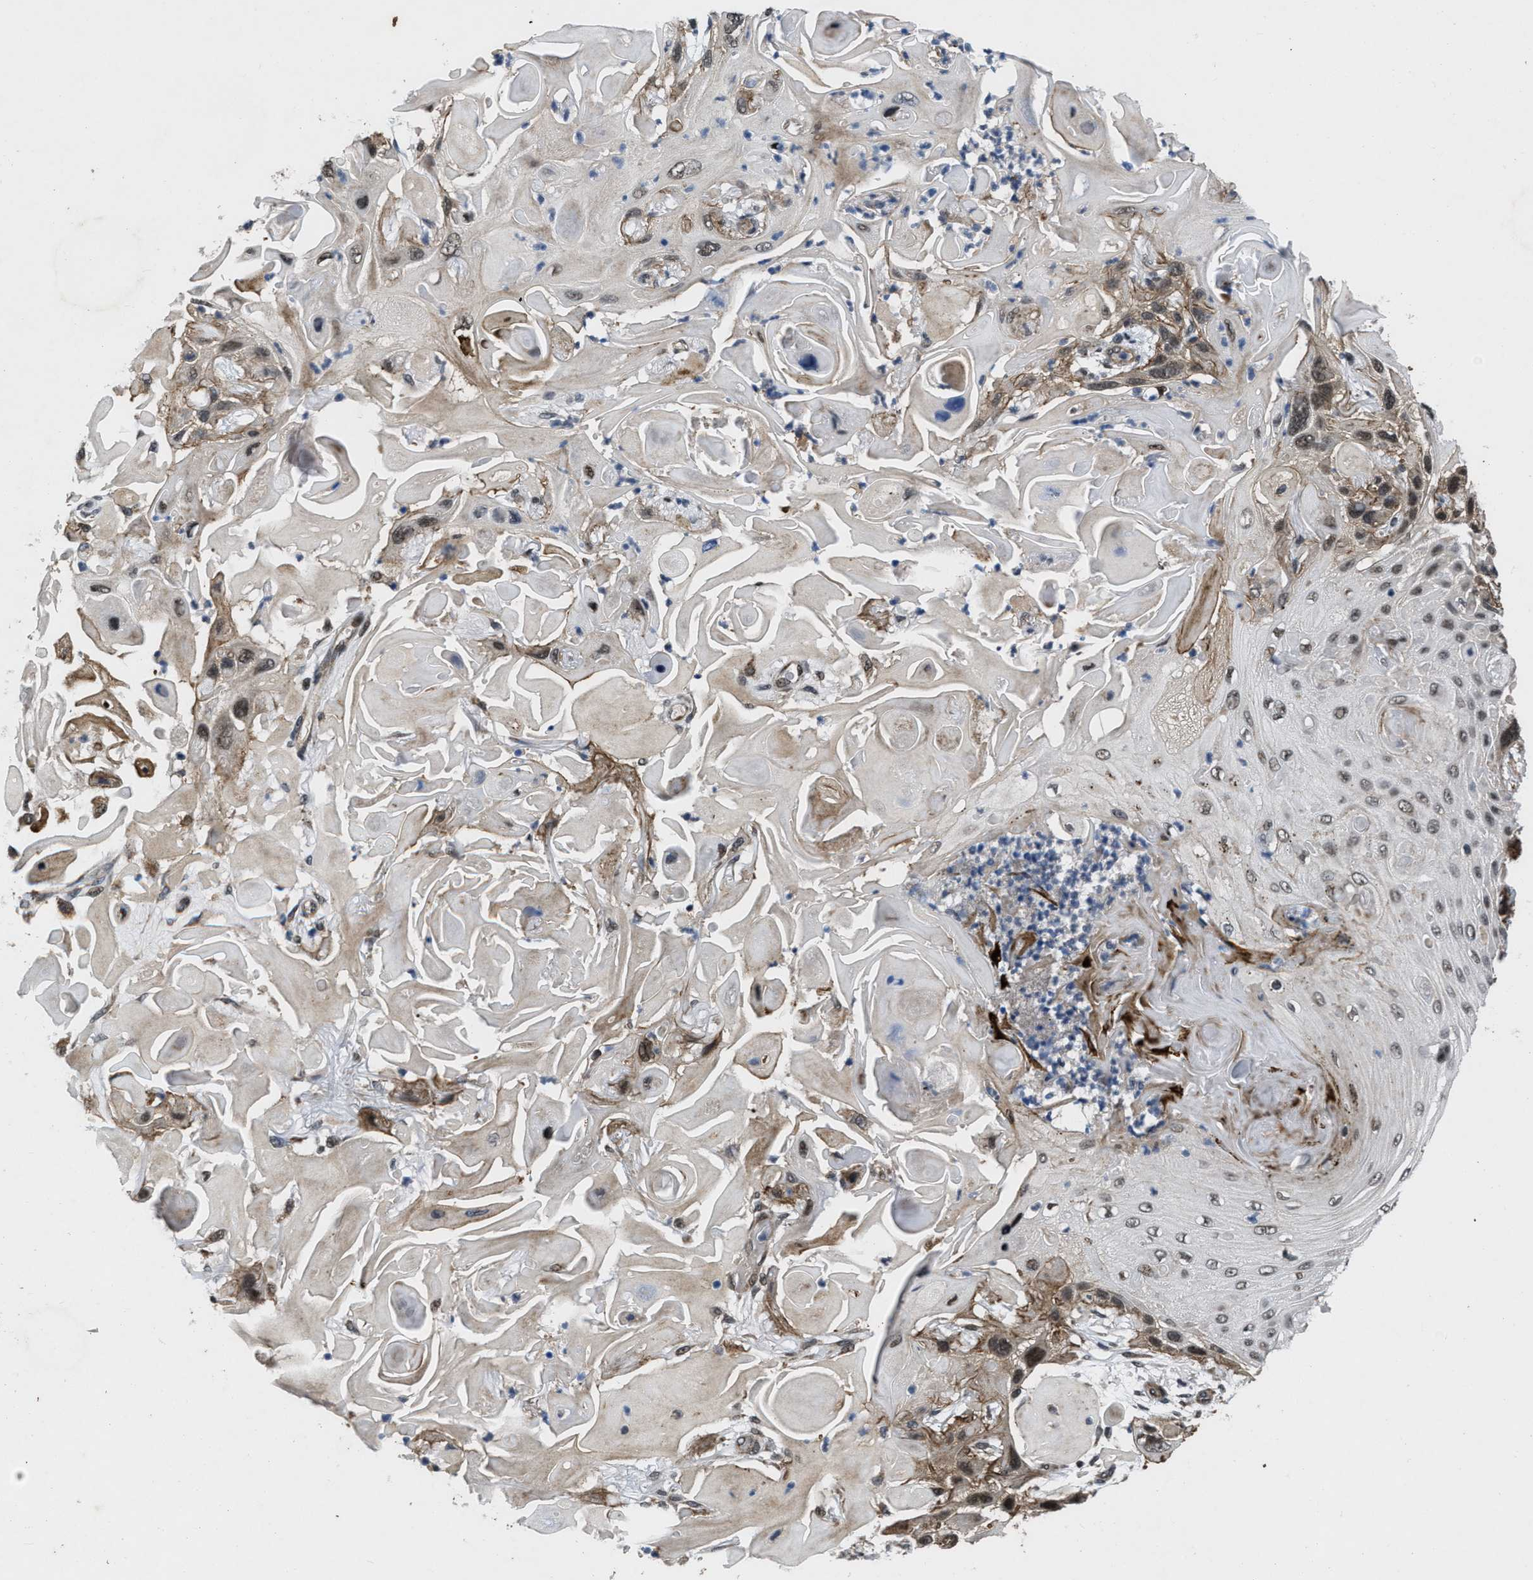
{"staining": {"intensity": "moderate", "quantity": "25%-75%", "location": "cytoplasmic/membranous,nuclear"}, "tissue": "skin cancer", "cell_type": "Tumor cells", "image_type": "cancer", "snomed": [{"axis": "morphology", "description": "Squamous cell carcinoma, NOS"}, {"axis": "topography", "description": "Skin"}], "caption": "Moderate cytoplasmic/membranous and nuclear staining for a protein is present in approximately 25%-75% of tumor cells of skin cancer using immunohistochemistry (IHC).", "gene": "ZNHIT1", "patient": {"sex": "female", "age": 77}}